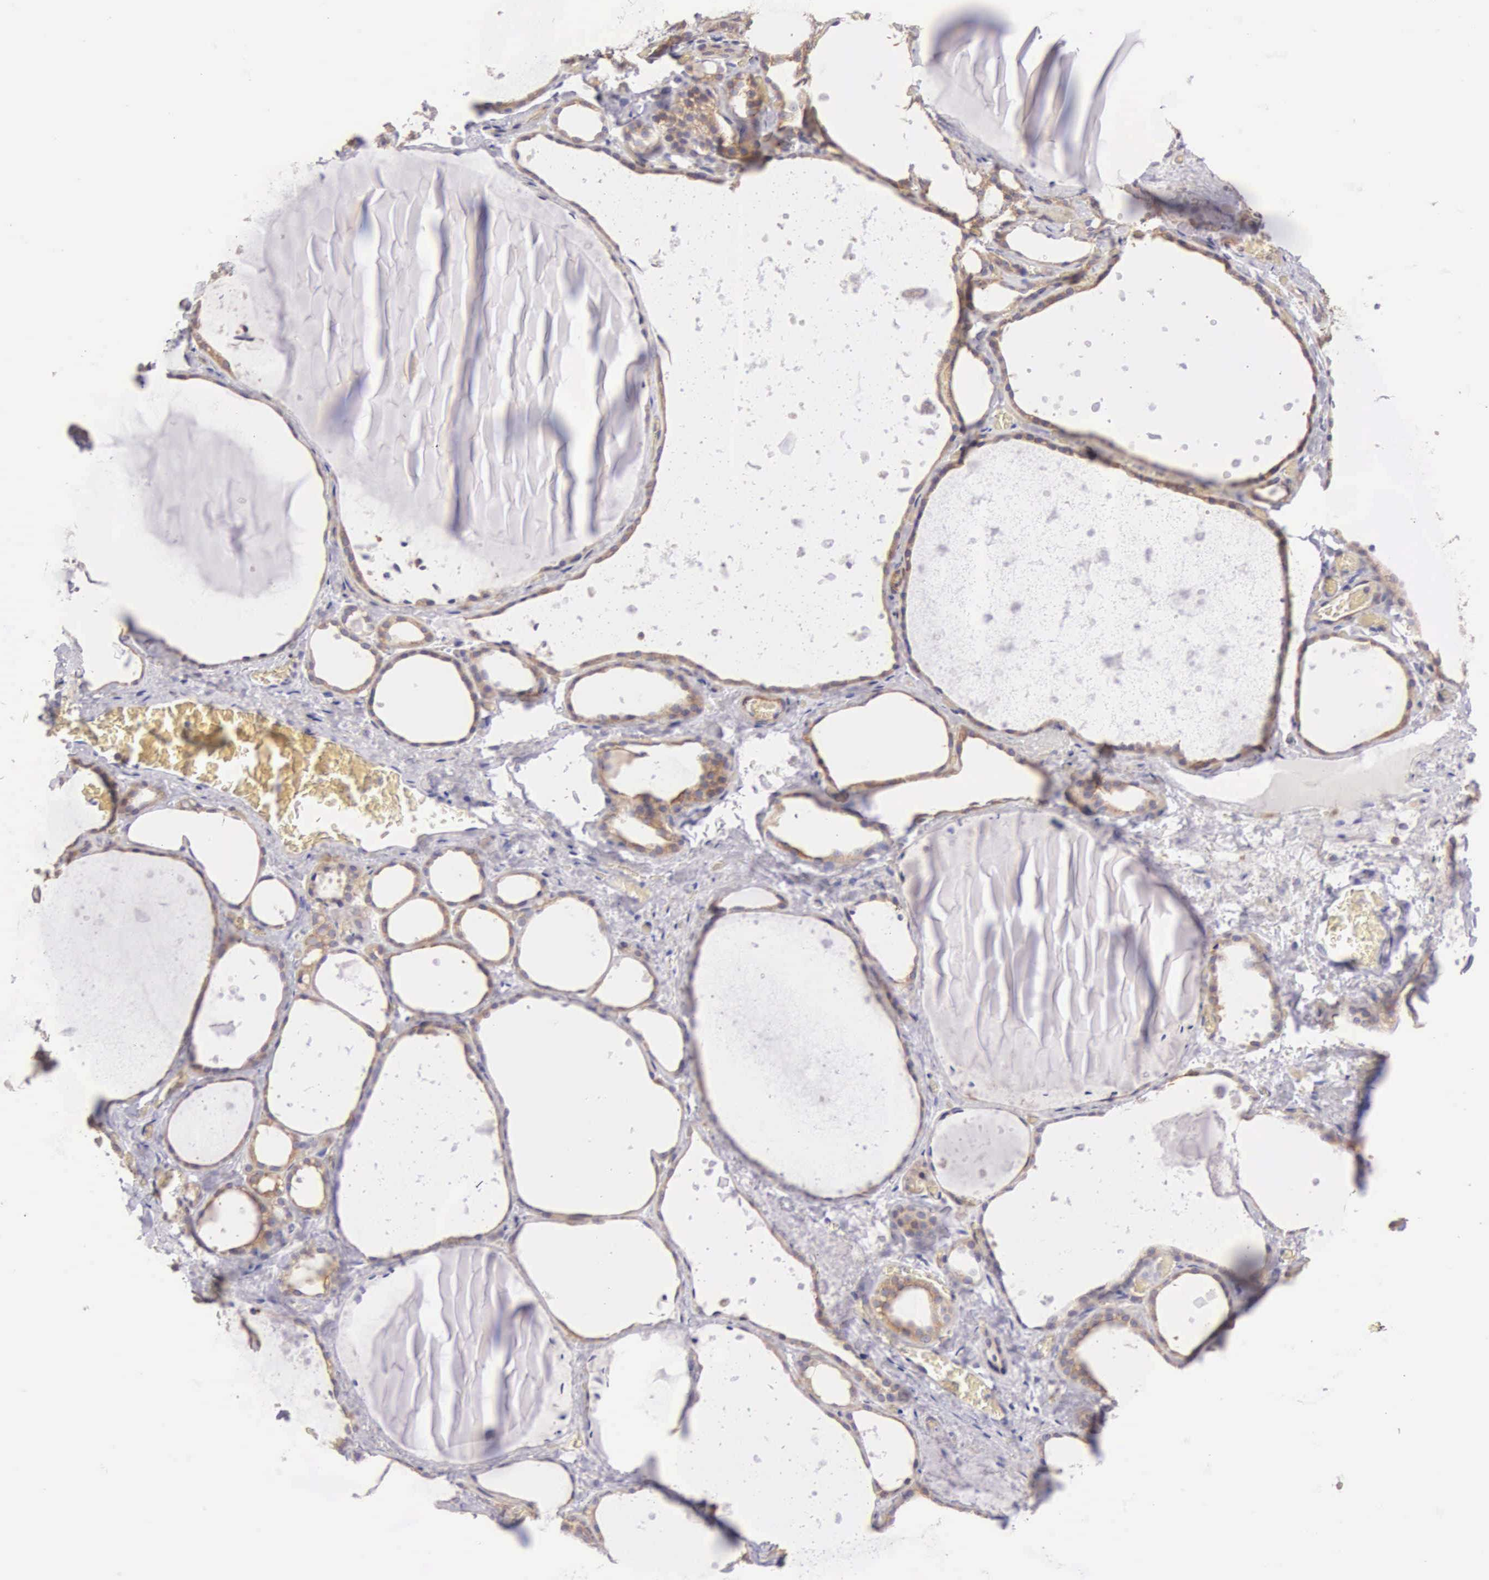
{"staining": {"intensity": "negative", "quantity": "none", "location": "none"}, "tissue": "thyroid gland", "cell_type": "Glandular cells", "image_type": "normal", "snomed": [{"axis": "morphology", "description": "Normal tissue, NOS"}, {"axis": "topography", "description": "Thyroid gland"}], "caption": "Immunohistochemistry of benign thyroid gland reveals no staining in glandular cells. The staining was performed using DAB (3,3'-diaminobenzidine) to visualize the protein expression in brown, while the nuclei were stained in blue with hematoxylin (Magnification: 20x).", "gene": "OSBPL3", "patient": {"sex": "male", "age": 76}}